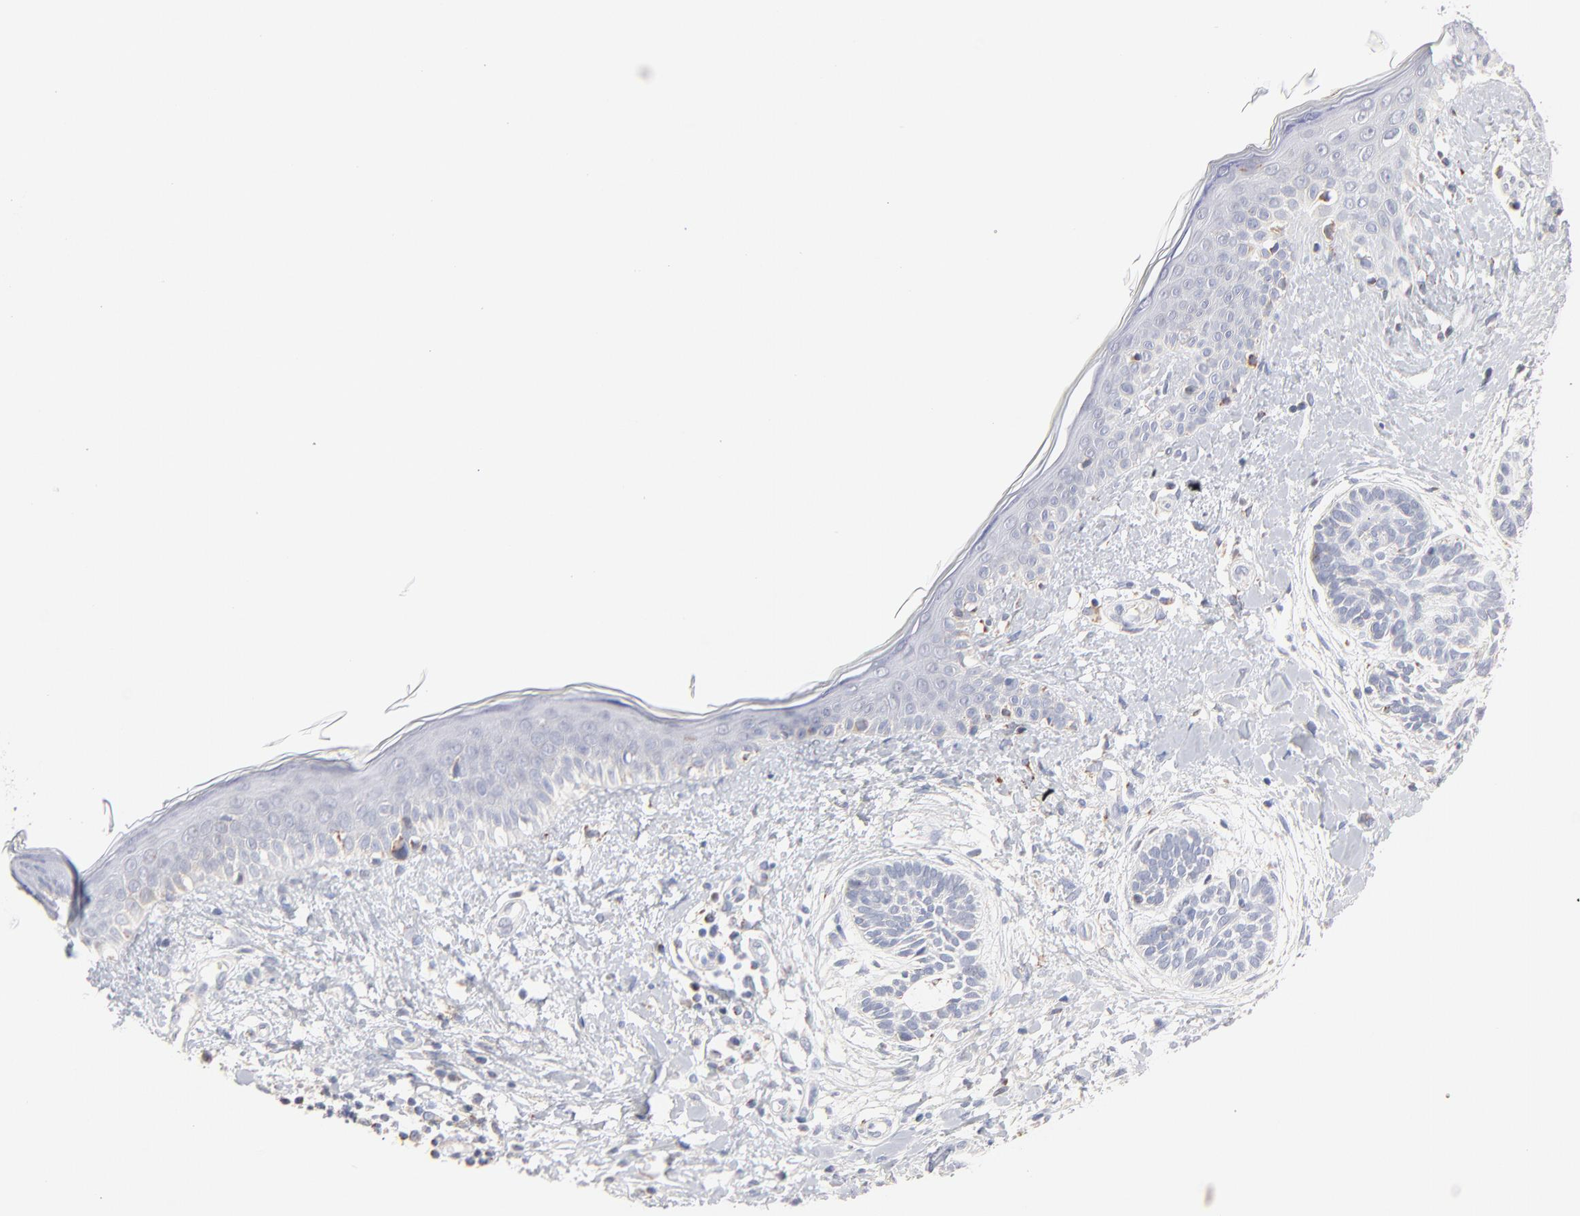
{"staining": {"intensity": "negative", "quantity": "none", "location": "none"}, "tissue": "skin cancer", "cell_type": "Tumor cells", "image_type": "cancer", "snomed": [{"axis": "morphology", "description": "Normal tissue, NOS"}, {"axis": "morphology", "description": "Basal cell carcinoma"}, {"axis": "topography", "description": "Skin"}], "caption": "Skin cancer stained for a protein using IHC demonstrates no positivity tumor cells.", "gene": "MRPL58", "patient": {"sex": "male", "age": 63}}